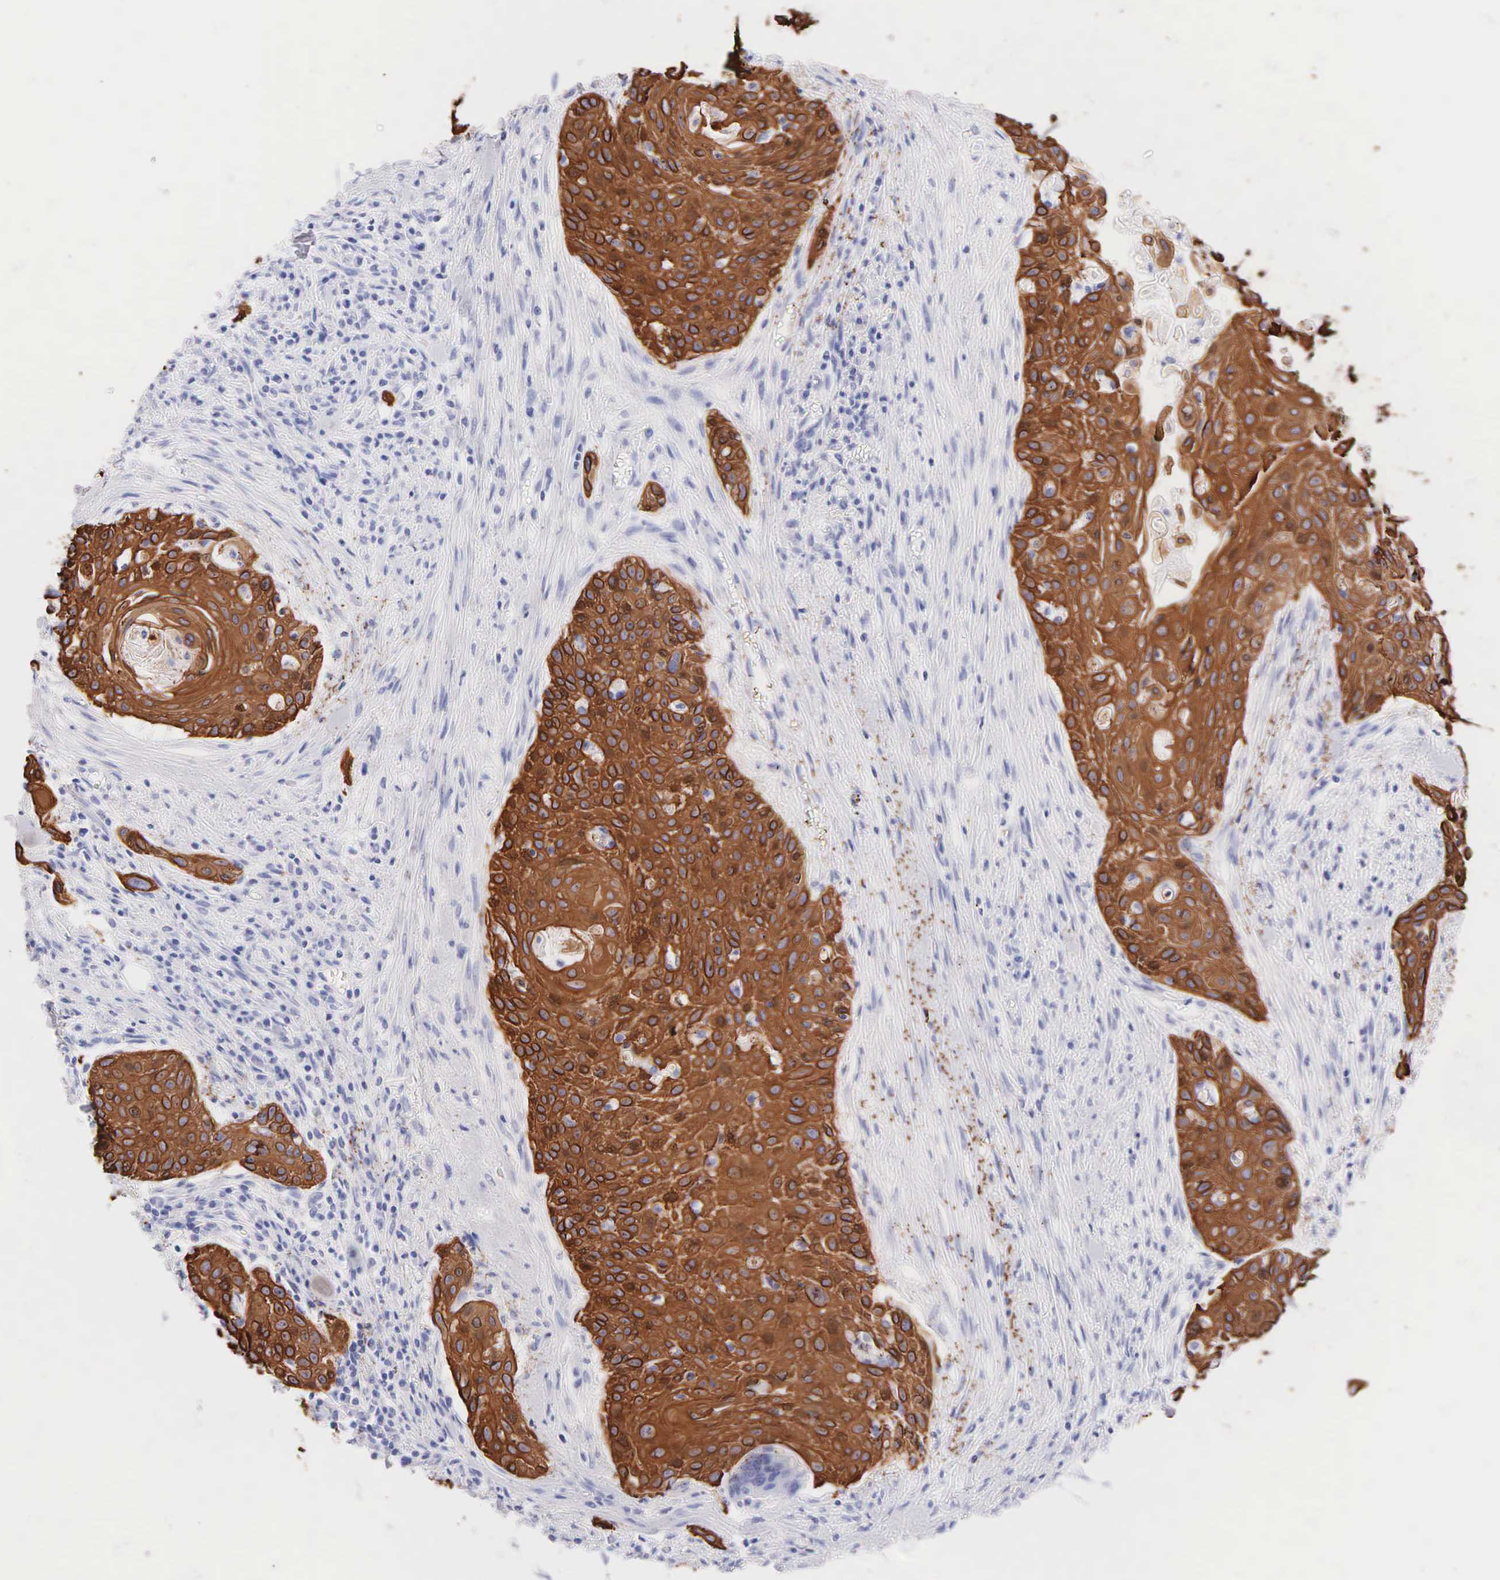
{"staining": {"intensity": "strong", "quantity": ">75%", "location": "cytoplasmic/membranous"}, "tissue": "head and neck cancer", "cell_type": "Tumor cells", "image_type": "cancer", "snomed": [{"axis": "morphology", "description": "Squamous cell carcinoma, NOS"}, {"axis": "morphology", "description": "Squamous cell carcinoma, metastatic, NOS"}, {"axis": "topography", "description": "Lymph node"}, {"axis": "topography", "description": "Salivary gland"}, {"axis": "topography", "description": "Head-Neck"}], "caption": "Protein analysis of squamous cell carcinoma (head and neck) tissue exhibits strong cytoplasmic/membranous staining in approximately >75% of tumor cells.", "gene": "KRT14", "patient": {"sex": "female", "age": 74}}